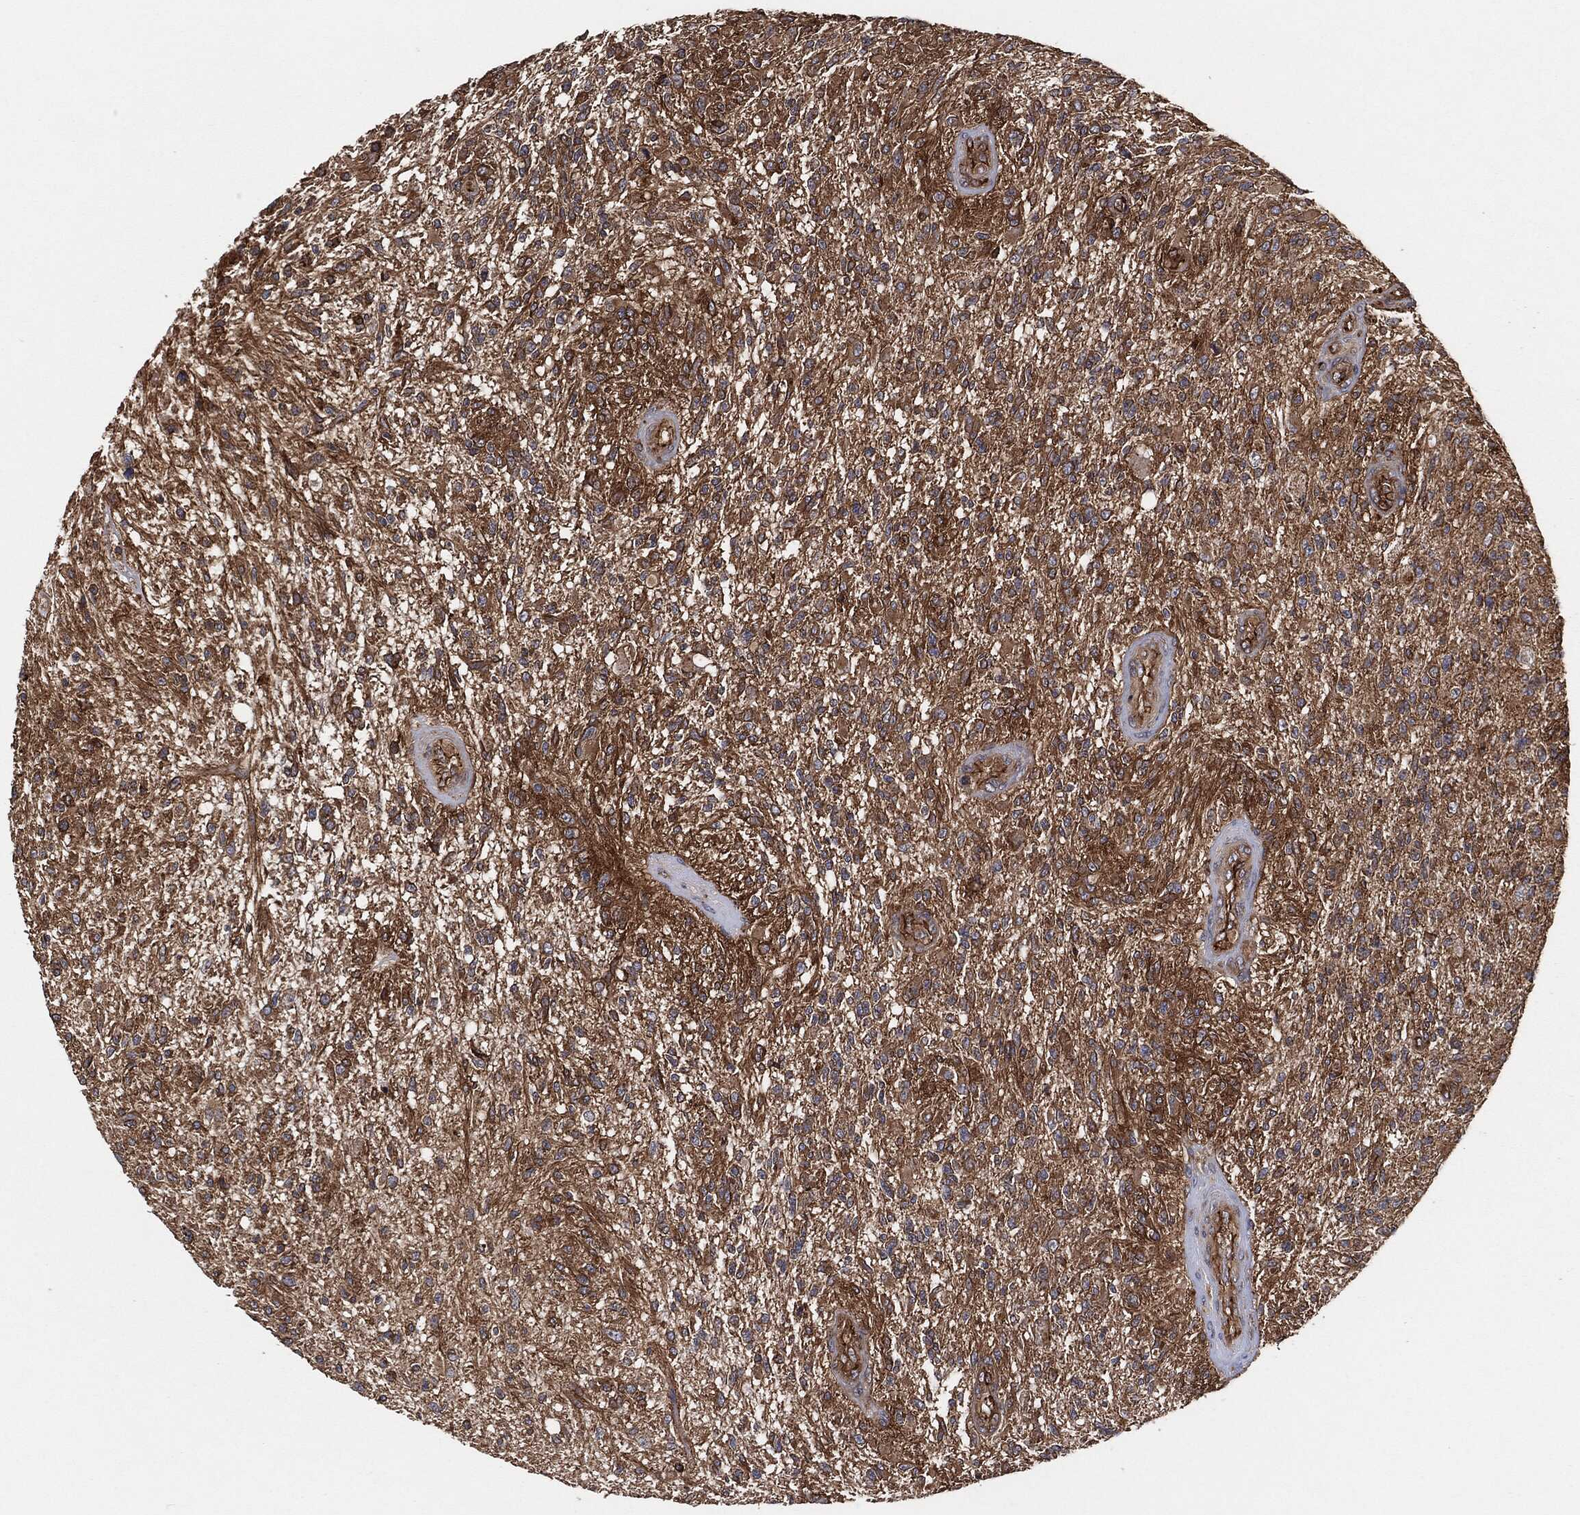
{"staining": {"intensity": "strong", "quantity": "<25%", "location": "cytoplasmic/membranous"}, "tissue": "glioma", "cell_type": "Tumor cells", "image_type": "cancer", "snomed": [{"axis": "morphology", "description": "Glioma, malignant, High grade"}, {"axis": "topography", "description": "Brain"}], "caption": "Brown immunohistochemical staining in glioma shows strong cytoplasmic/membranous positivity in about <25% of tumor cells.", "gene": "CTNNA1", "patient": {"sex": "male", "age": 56}}